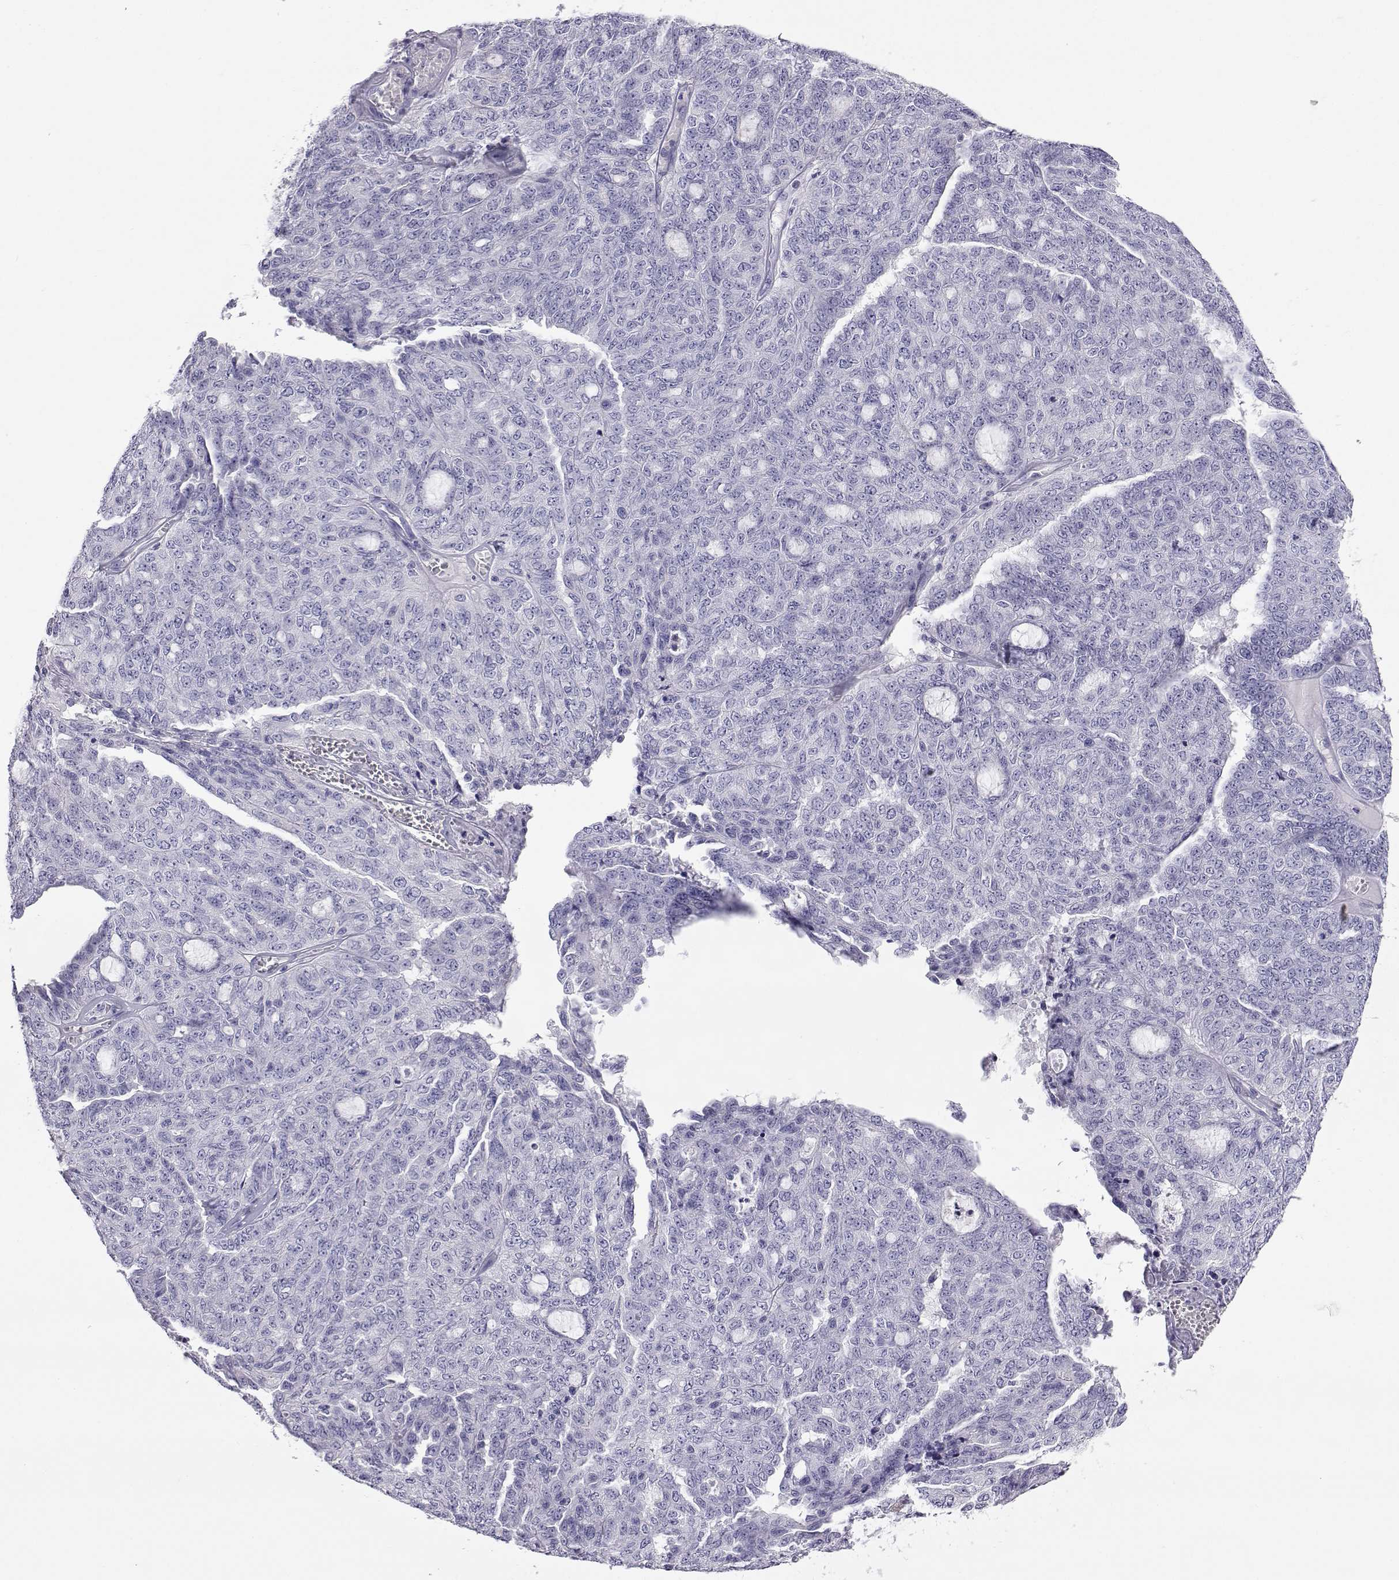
{"staining": {"intensity": "negative", "quantity": "none", "location": "none"}, "tissue": "ovarian cancer", "cell_type": "Tumor cells", "image_type": "cancer", "snomed": [{"axis": "morphology", "description": "Cystadenocarcinoma, serous, NOS"}, {"axis": "topography", "description": "Ovary"}], "caption": "Immunohistochemistry (IHC) of human serous cystadenocarcinoma (ovarian) demonstrates no expression in tumor cells.", "gene": "PLIN4", "patient": {"sex": "female", "age": 71}}